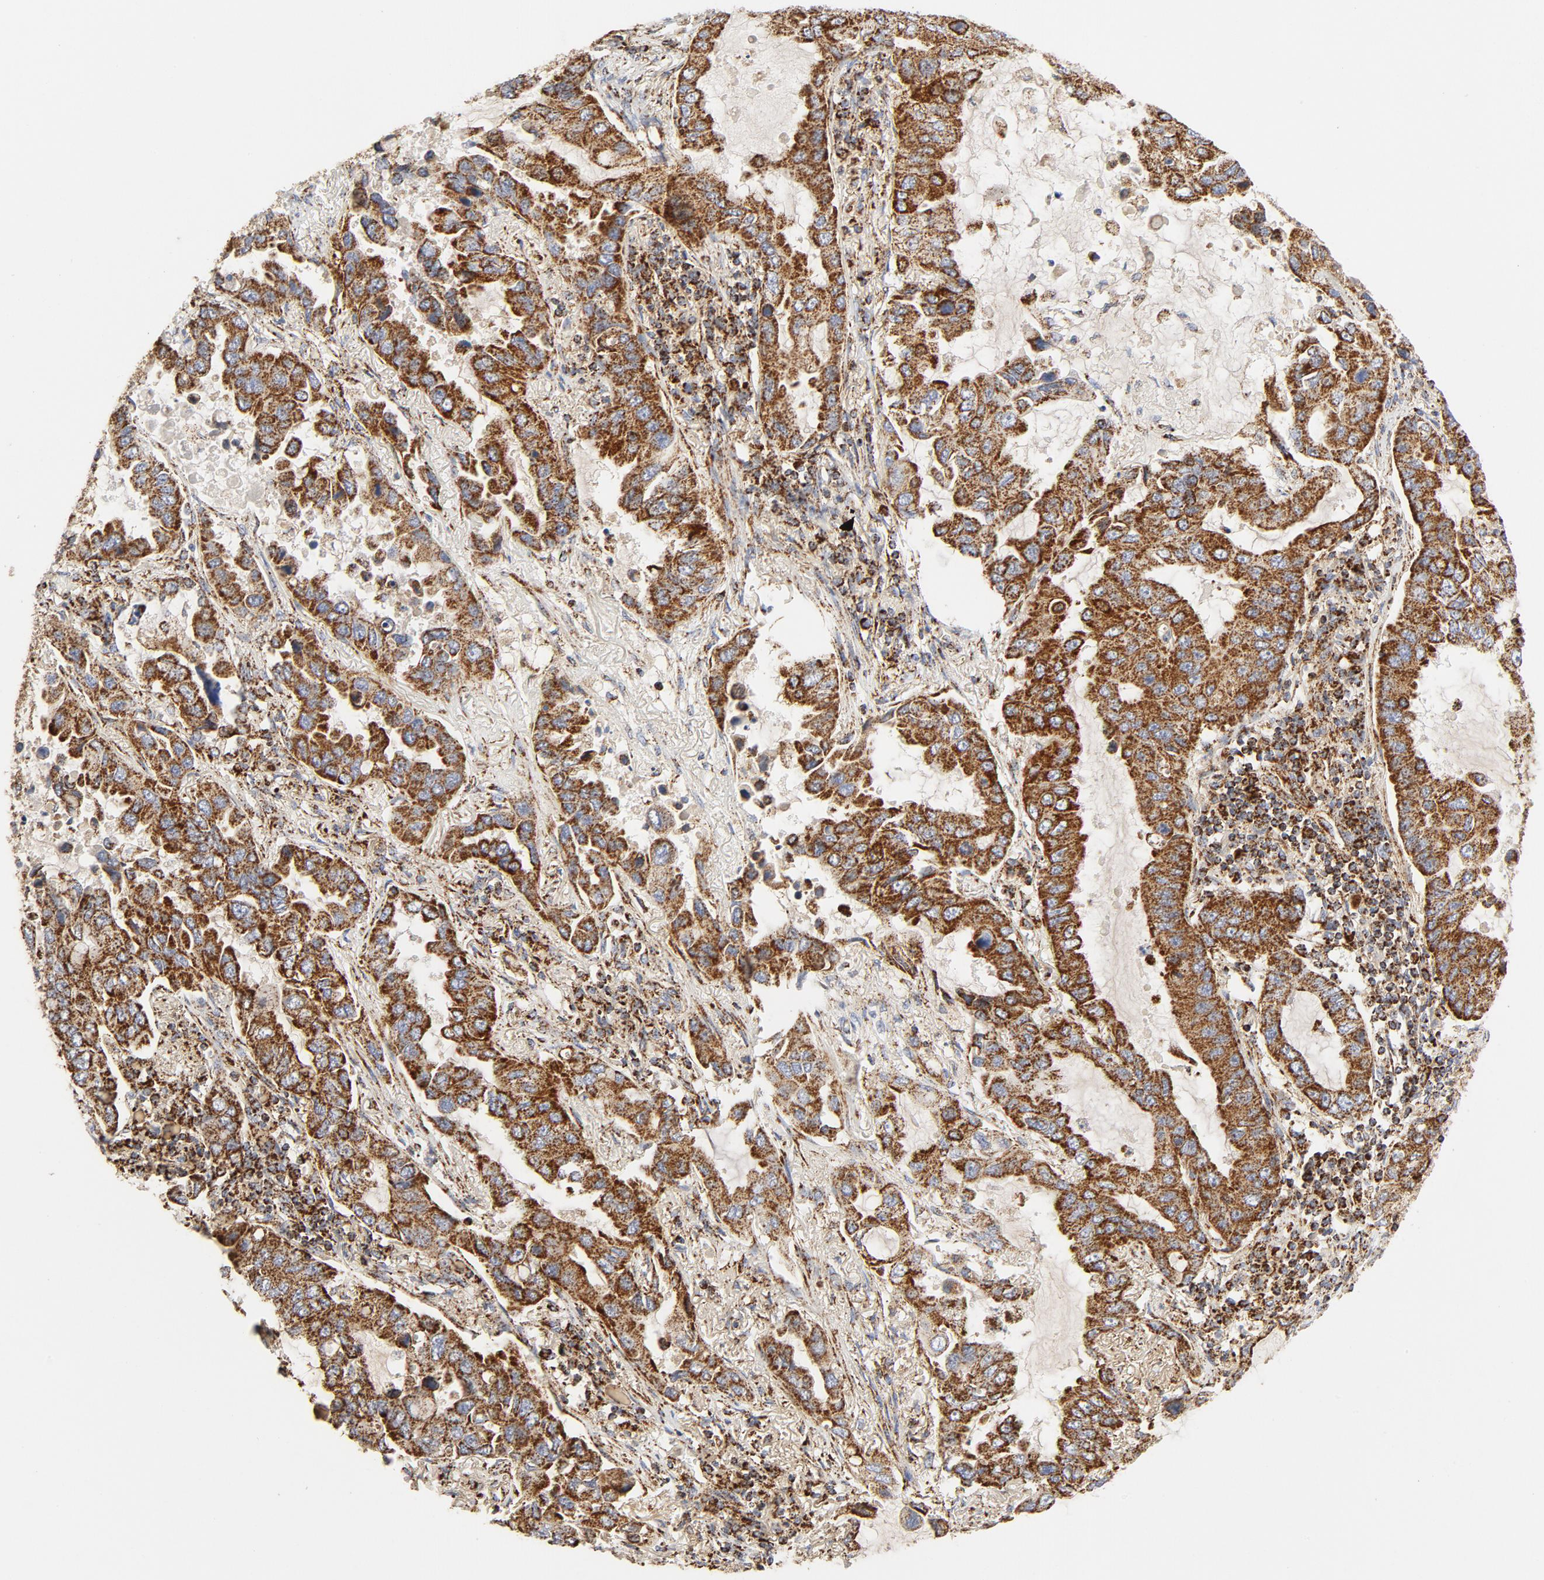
{"staining": {"intensity": "strong", "quantity": ">75%", "location": "cytoplasmic/membranous"}, "tissue": "lung cancer", "cell_type": "Tumor cells", "image_type": "cancer", "snomed": [{"axis": "morphology", "description": "Adenocarcinoma, NOS"}, {"axis": "topography", "description": "Lung"}], "caption": "IHC (DAB) staining of human lung adenocarcinoma exhibits strong cytoplasmic/membranous protein staining in about >75% of tumor cells.", "gene": "PCNX4", "patient": {"sex": "male", "age": 64}}